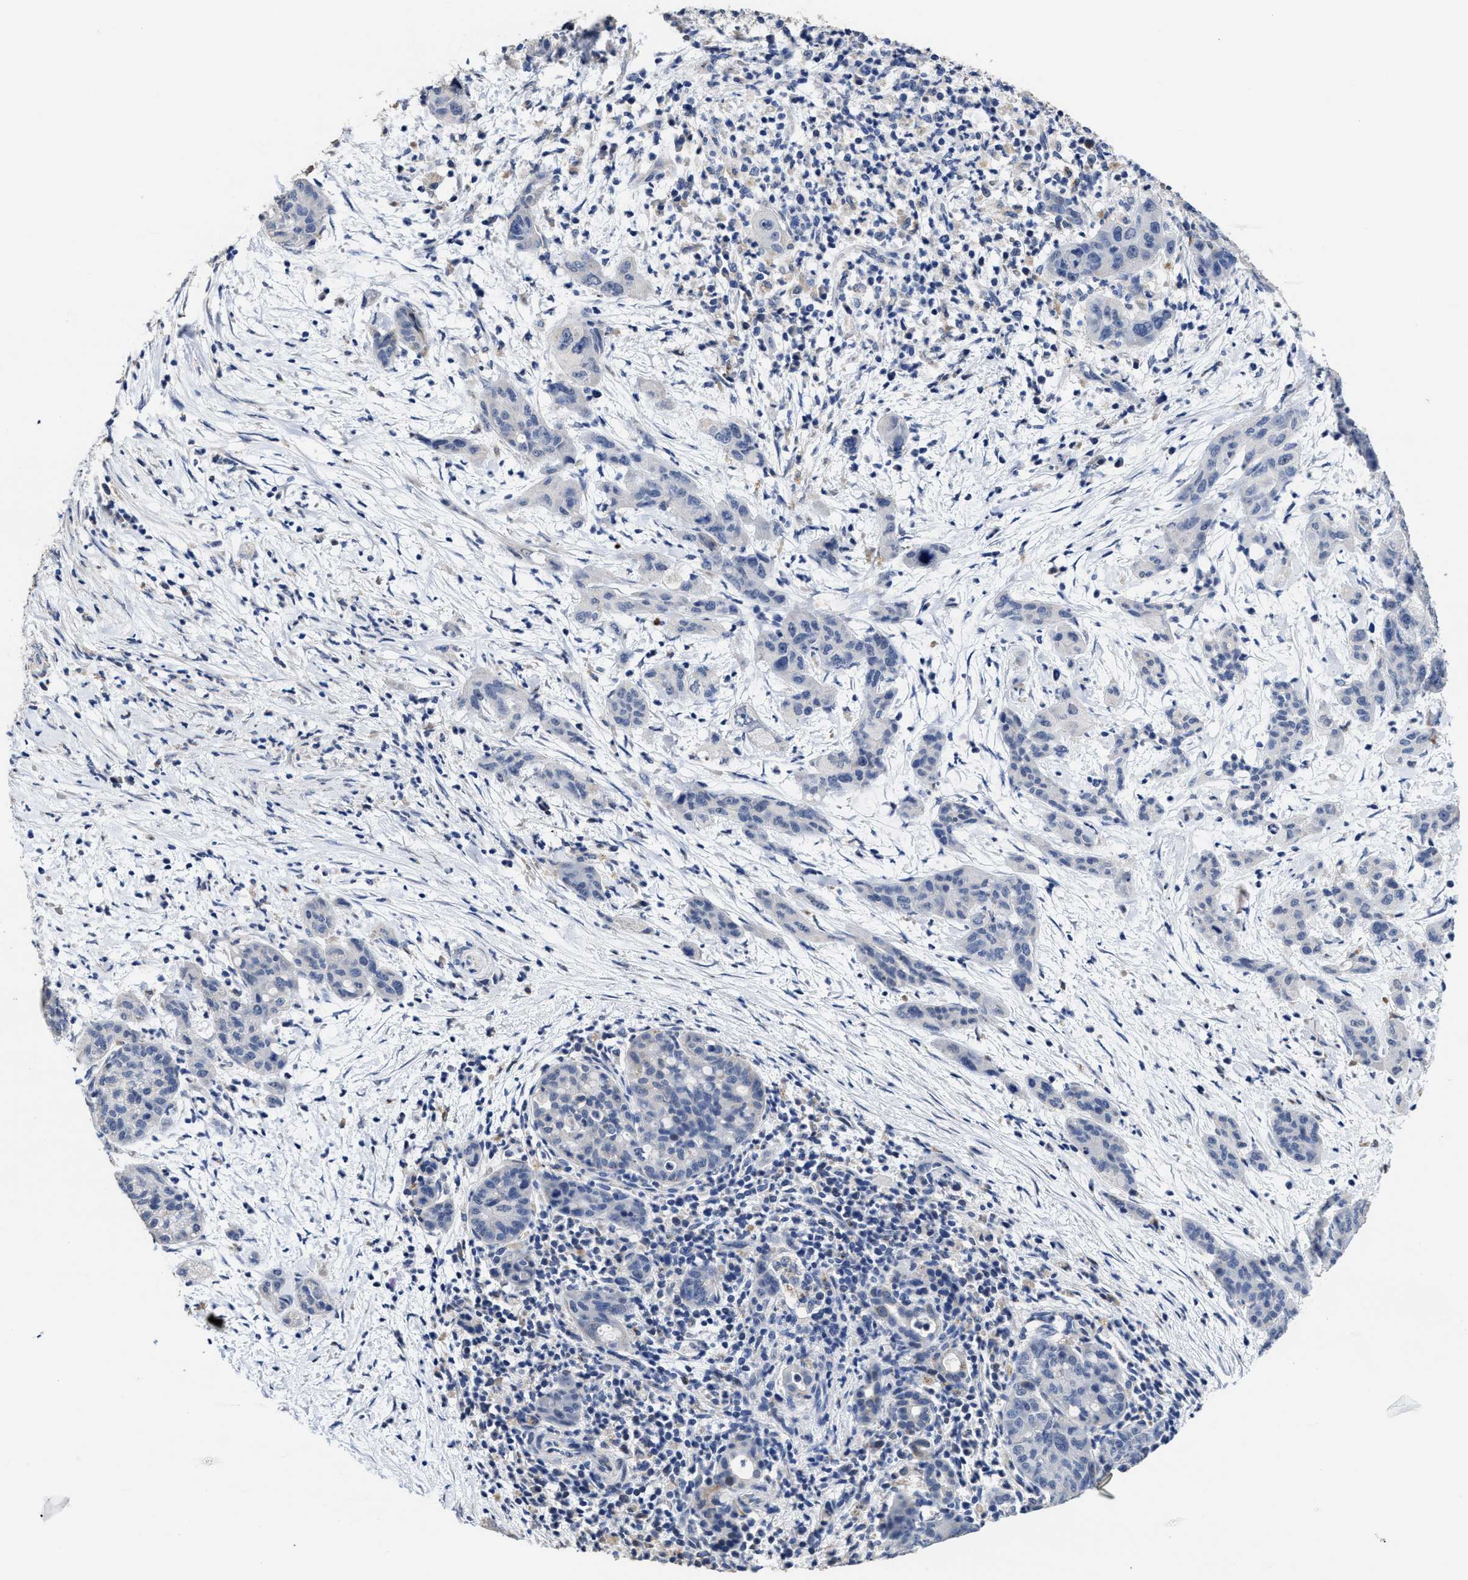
{"staining": {"intensity": "negative", "quantity": "none", "location": "none"}, "tissue": "pancreatic cancer", "cell_type": "Tumor cells", "image_type": "cancer", "snomed": [{"axis": "morphology", "description": "Adenocarcinoma, NOS"}, {"axis": "topography", "description": "Pancreas"}], "caption": "This is an immunohistochemistry histopathology image of pancreatic adenocarcinoma. There is no expression in tumor cells.", "gene": "ZFAT", "patient": {"sex": "female", "age": 78}}